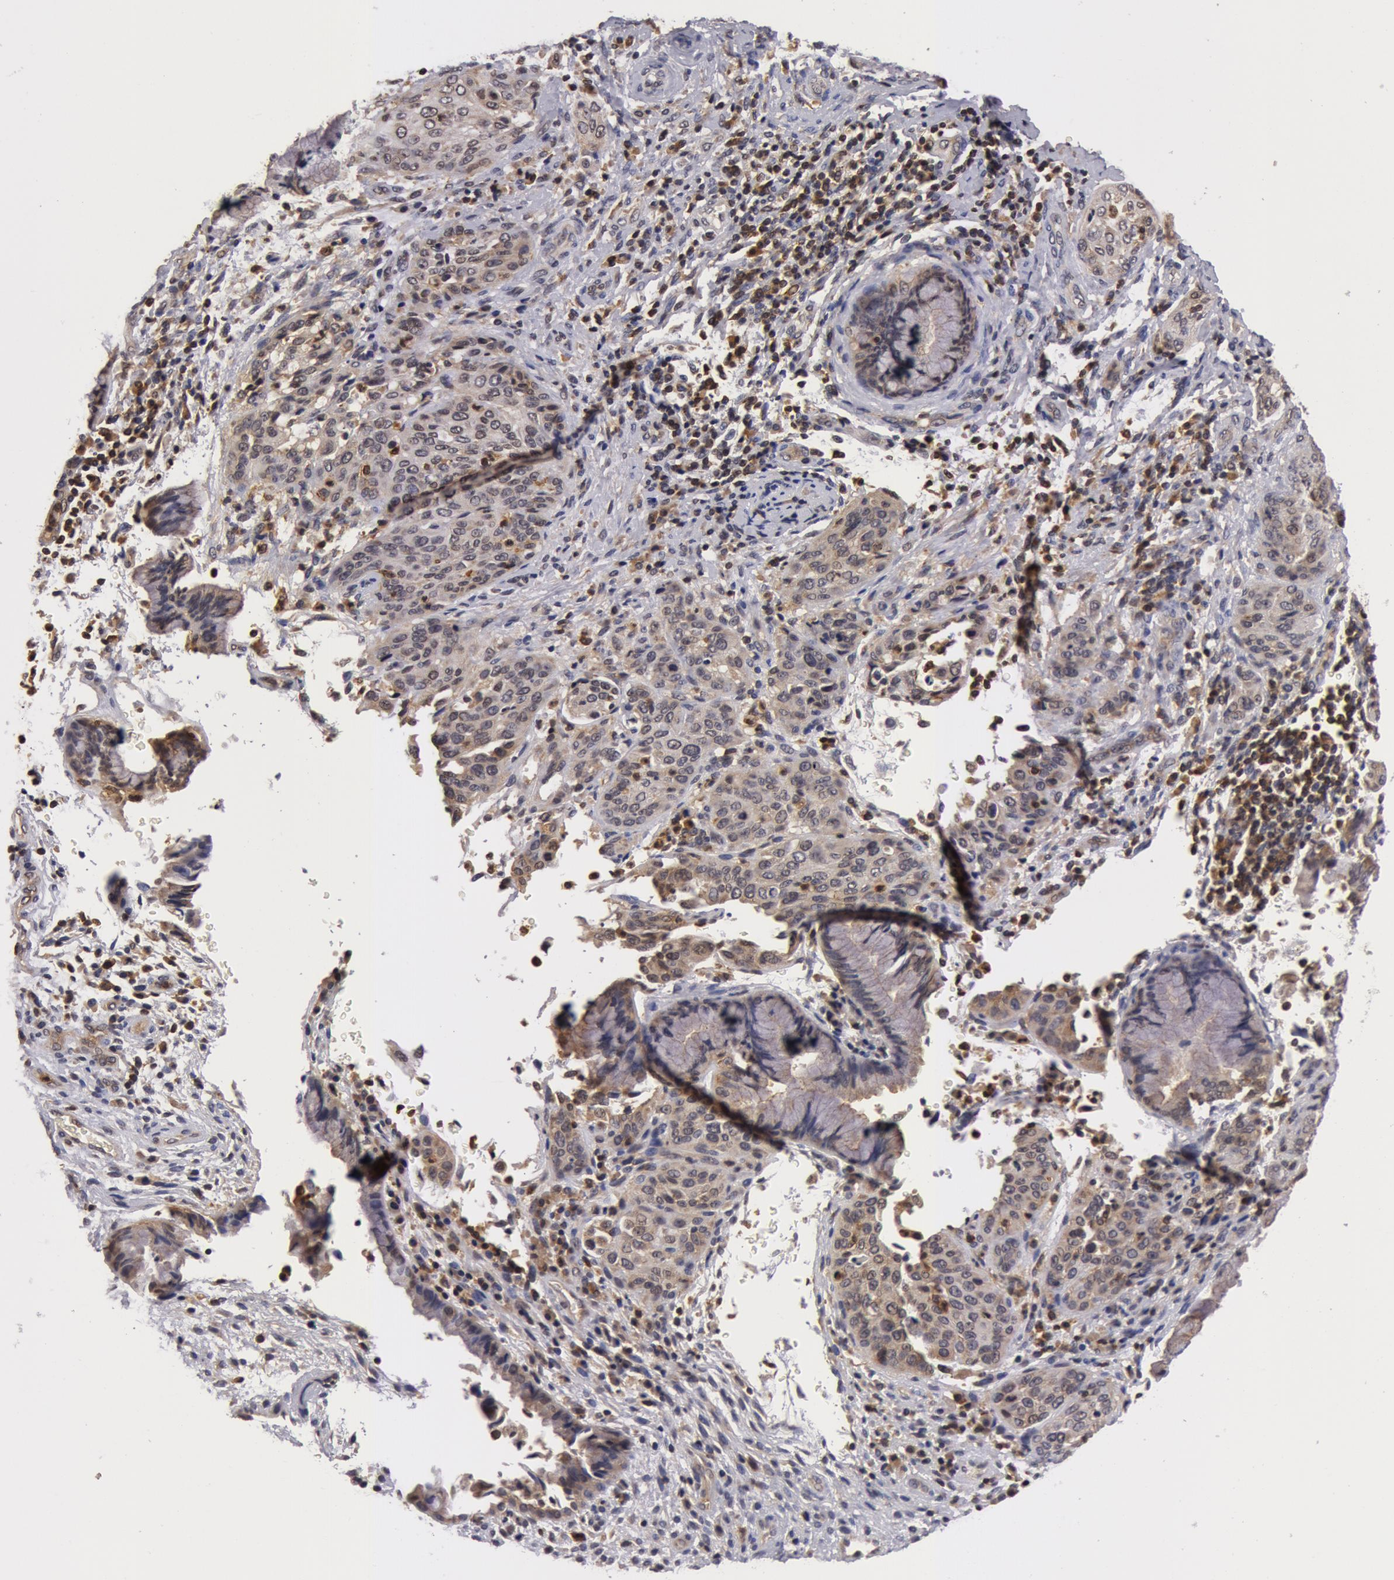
{"staining": {"intensity": "weak", "quantity": "<25%", "location": "nuclear"}, "tissue": "cervical cancer", "cell_type": "Tumor cells", "image_type": "cancer", "snomed": [{"axis": "morphology", "description": "Squamous cell carcinoma, NOS"}, {"axis": "topography", "description": "Cervix"}], "caption": "Immunohistochemical staining of human cervical cancer (squamous cell carcinoma) reveals no significant staining in tumor cells.", "gene": "ZNF350", "patient": {"sex": "female", "age": 41}}